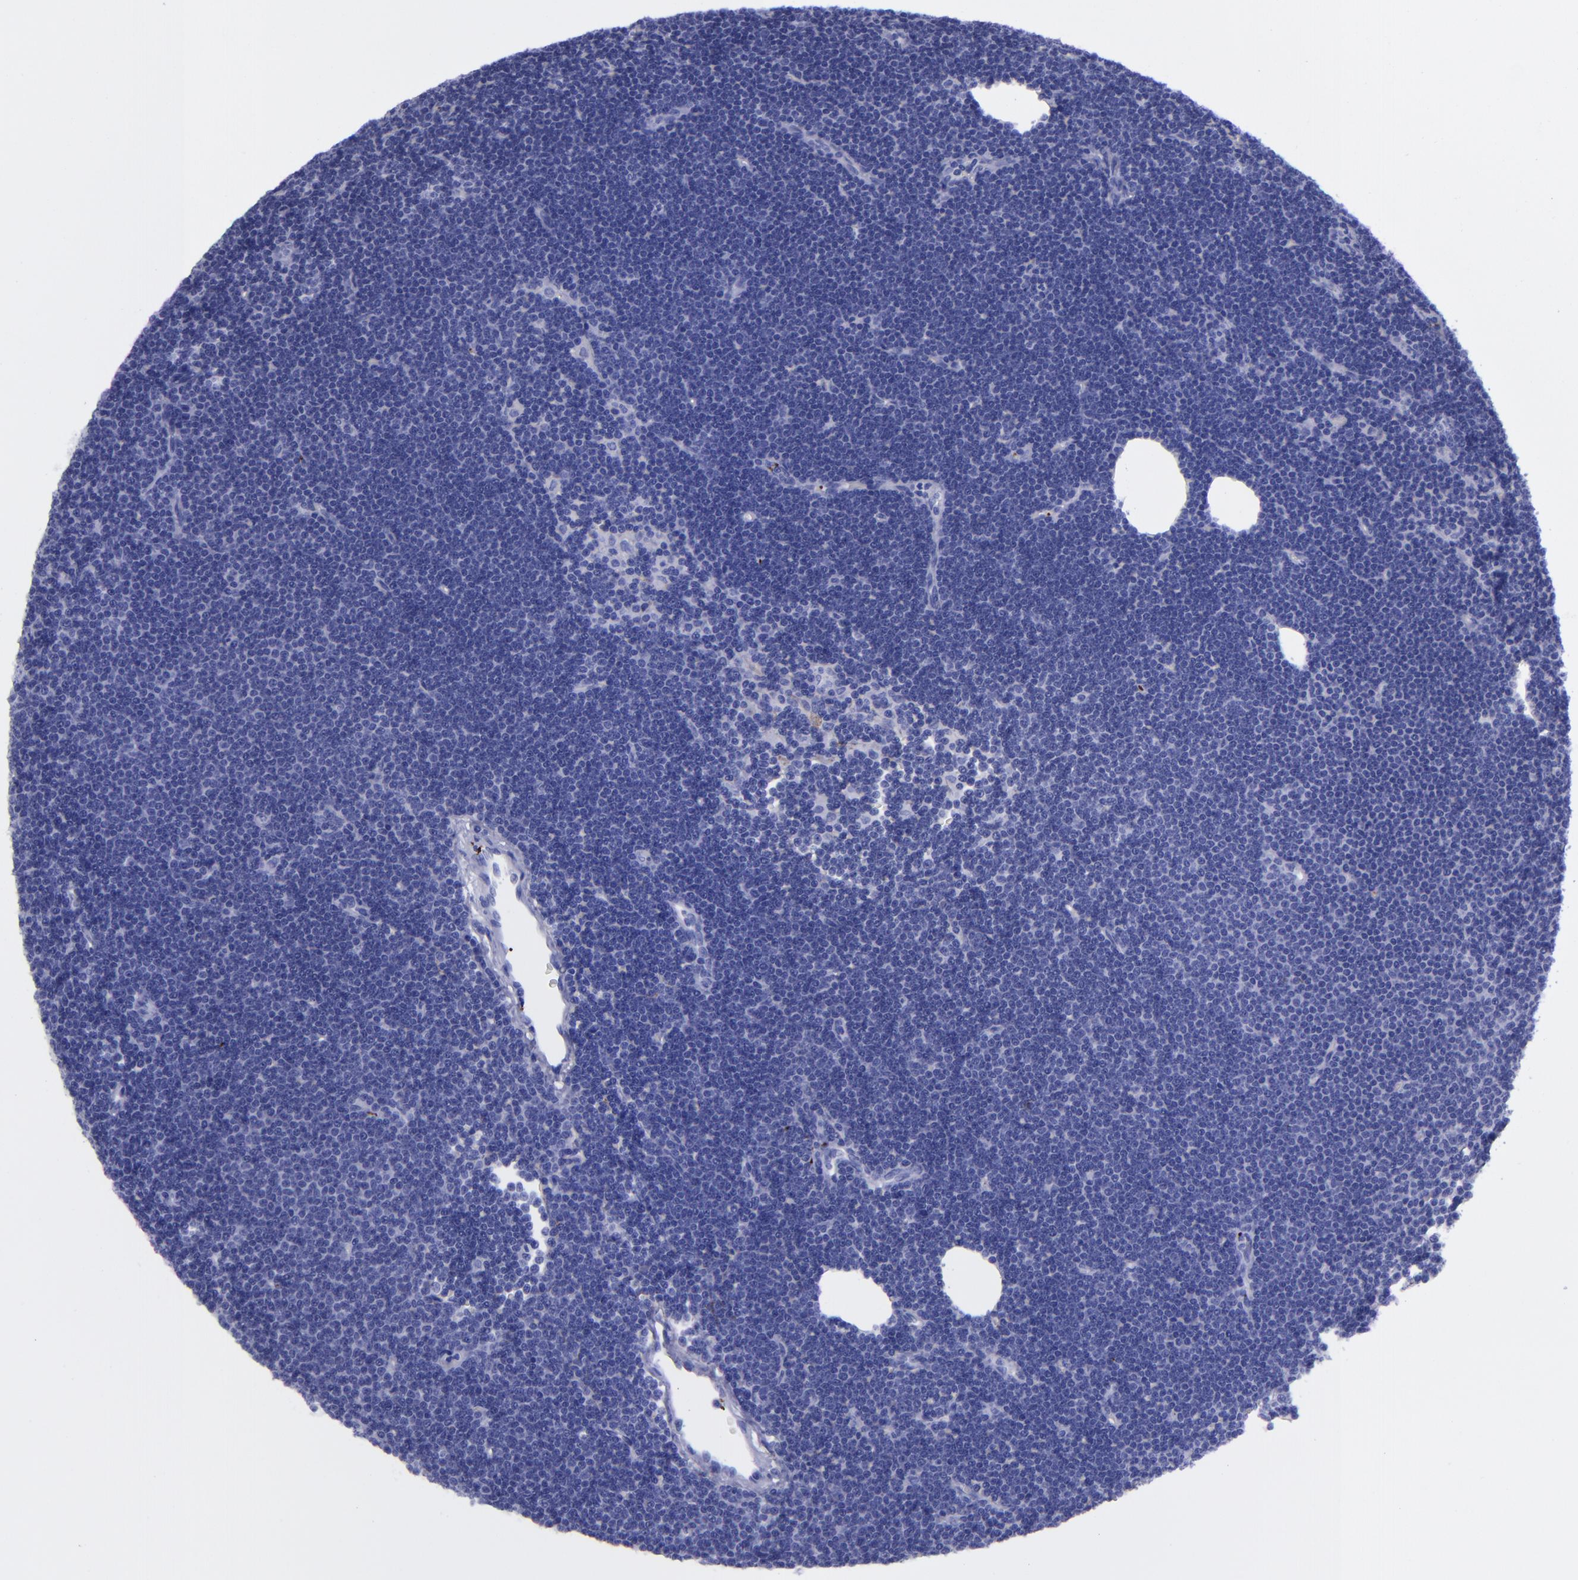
{"staining": {"intensity": "negative", "quantity": "none", "location": "none"}, "tissue": "lymphoma", "cell_type": "Tumor cells", "image_type": "cancer", "snomed": [{"axis": "morphology", "description": "Malignant lymphoma, non-Hodgkin's type, Low grade"}, {"axis": "topography", "description": "Lymph node"}], "caption": "Tumor cells show no significant positivity in malignant lymphoma, non-Hodgkin's type (low-grade).", "gene": "EFCAB13", "patient": {"sex": "female", "age": 73}}